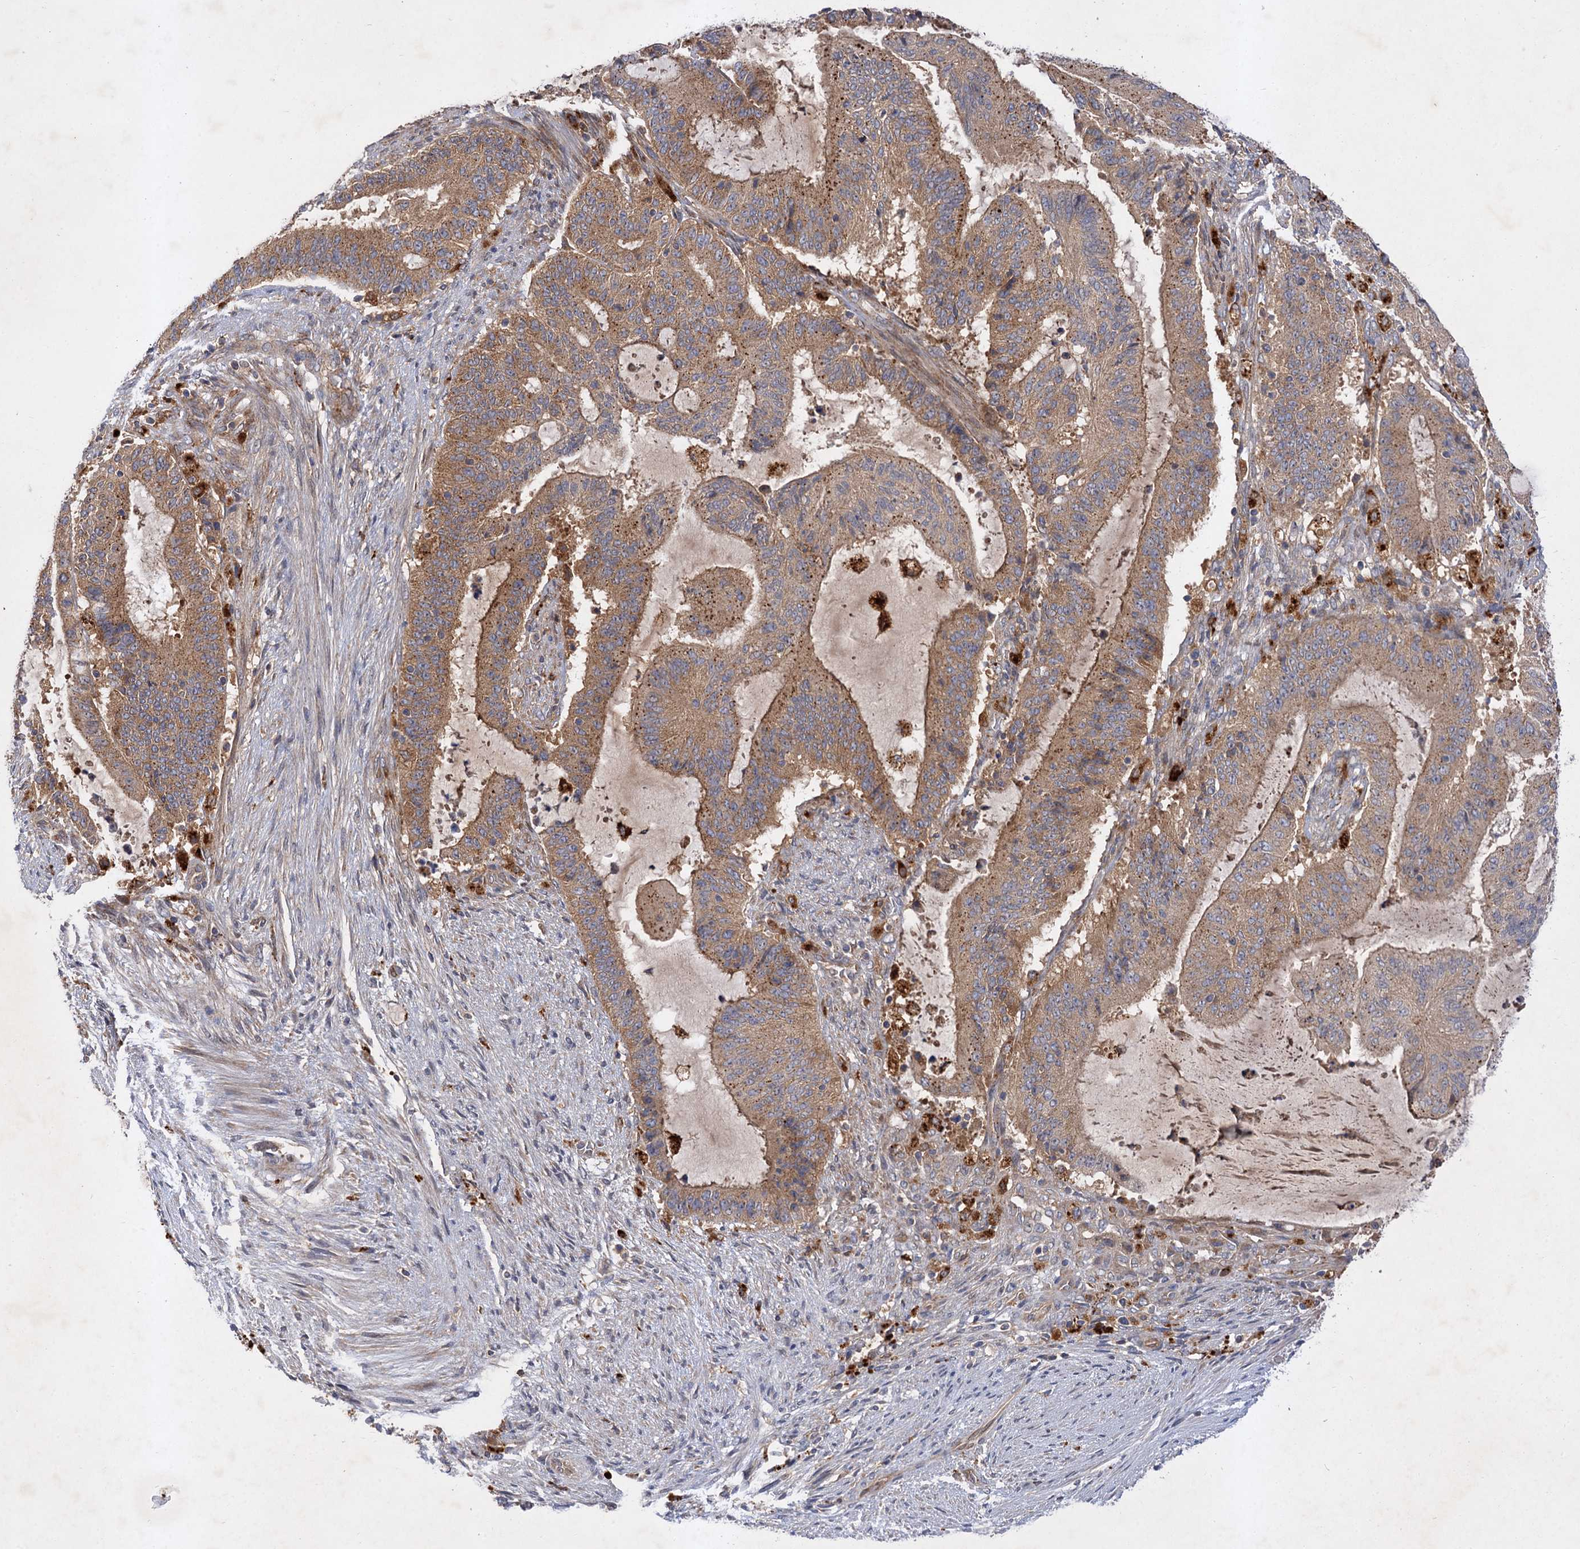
{"staining": {"intensity": "moderate", "quantity": ">75%", "location": "cytoplasmic/membranous"}, "tissue": "liver cancer", "cell_type": "Tumor cells", "image_type": "cancer", "snomed": [{"axis": "morphology", "description": "Normal tissue, NOS"}, {"axis": "morphology", "description": "Cholangiocarcinoma"}, {"axis": "topography", "description": "Liver"}, {"axis": "topography", "description": "Peripheral nerve tissue"}], "caption": "The immunohistochemical stain shows moderate cytoplasmic/membranous staining in tumor cells of liver cancer (cholangiocarcinoma) tissue. The staining is performed using DAB (3,3'-diaminobenzidine) brown chromogen to label protein expression. The nuclei are counter-stained blue using hematoxylin.", "gene": "PATL1", "patient": {"sex": "female", "age": 73}}